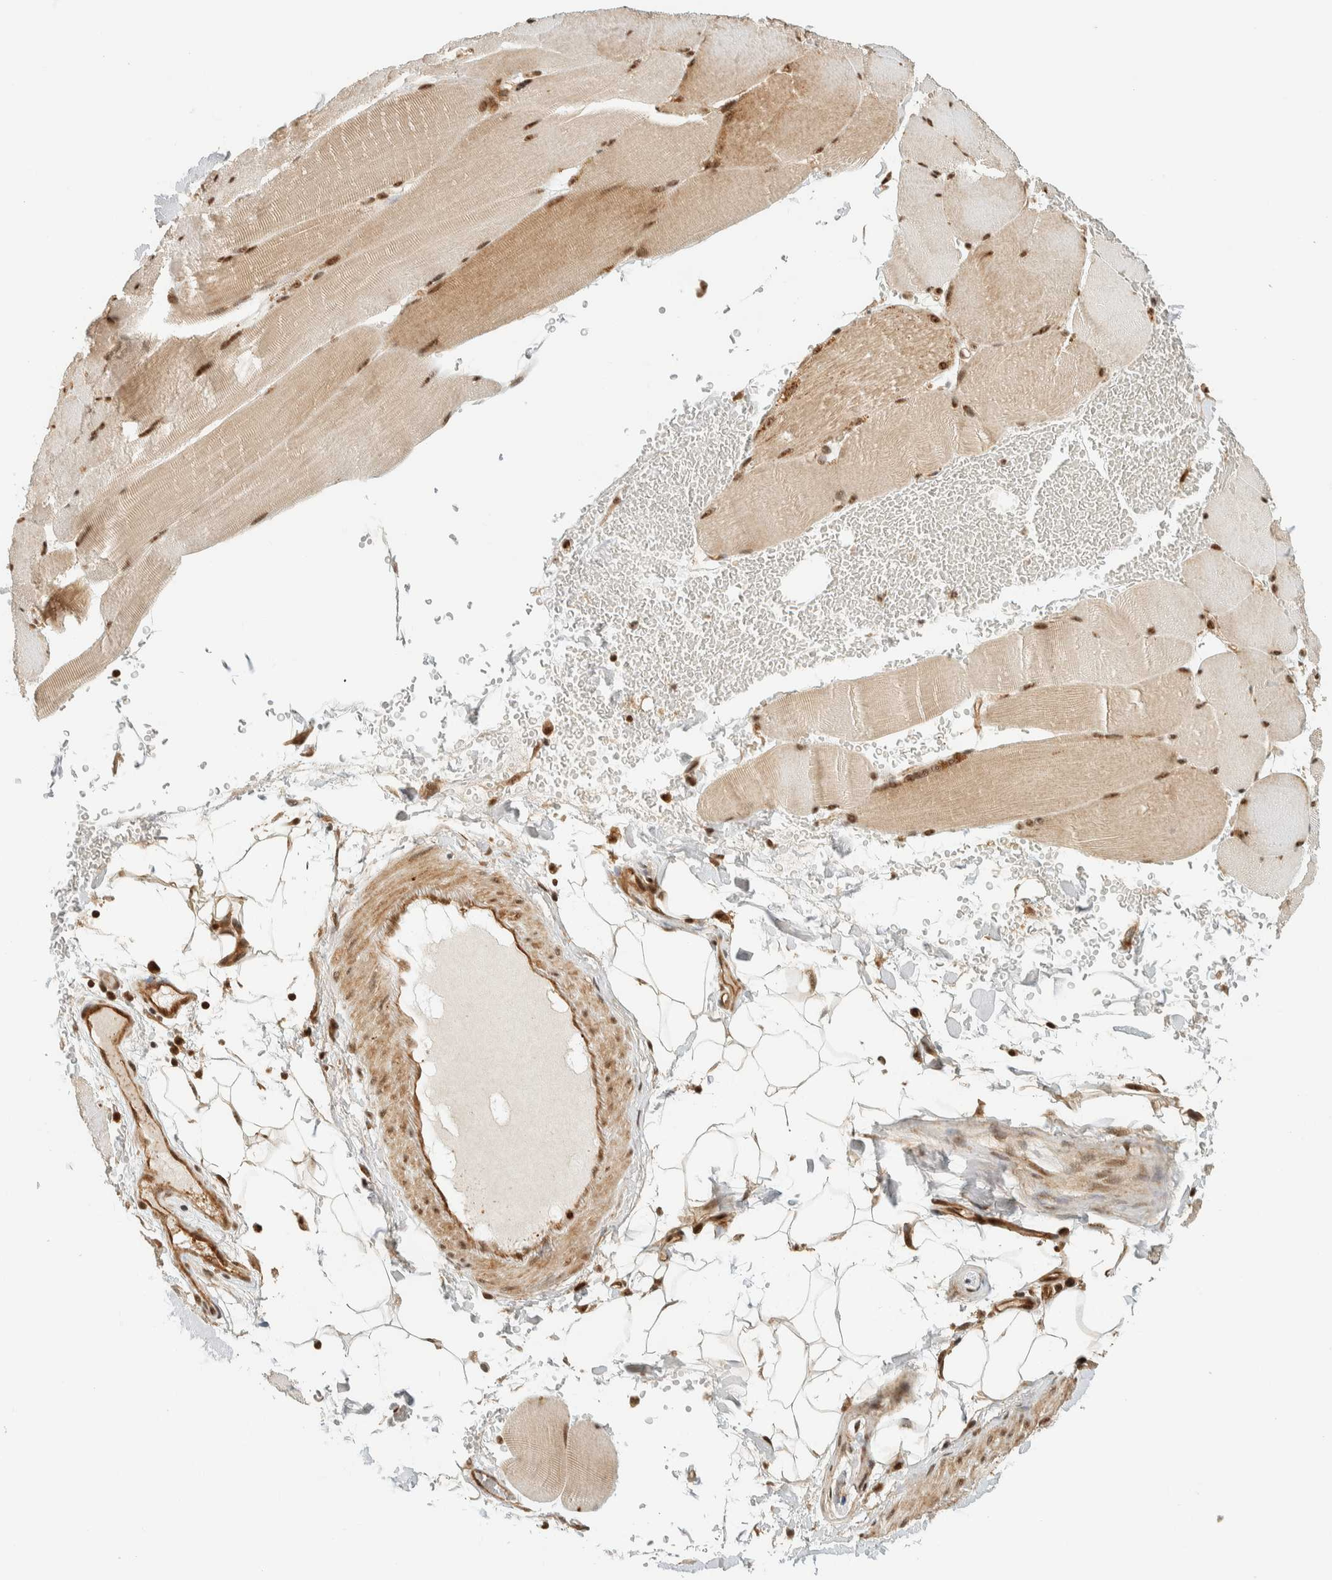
{"staining": {"intensity": "moderate", "quantity": ">75%", "location": "cytoplasmic/membranous,nuclear"}, "tissue": "skeletal muscle", "cell_type": "Myocytes", "image_type": "normal", "snomed": [{"axis": "morphology", "description": "Normal tissue, NOS"}, {"axis": "topography", "description": "Skin"}, {"axis": "topography", "description": "Skeletal muscle"}], "caption": "A micrograph of skeletal muscle stained for a protein shows moderate cytoplasmic/membranous,nuclear brown staining in myocytes. The staining was performed using DAB (3,3'-diaminobenzidine), with brown indicating positive protein expression. Nuclei are stained blue with hematoxylin.", "gene": "SIK1", "patient": {"sex": "male", "age": 83}}